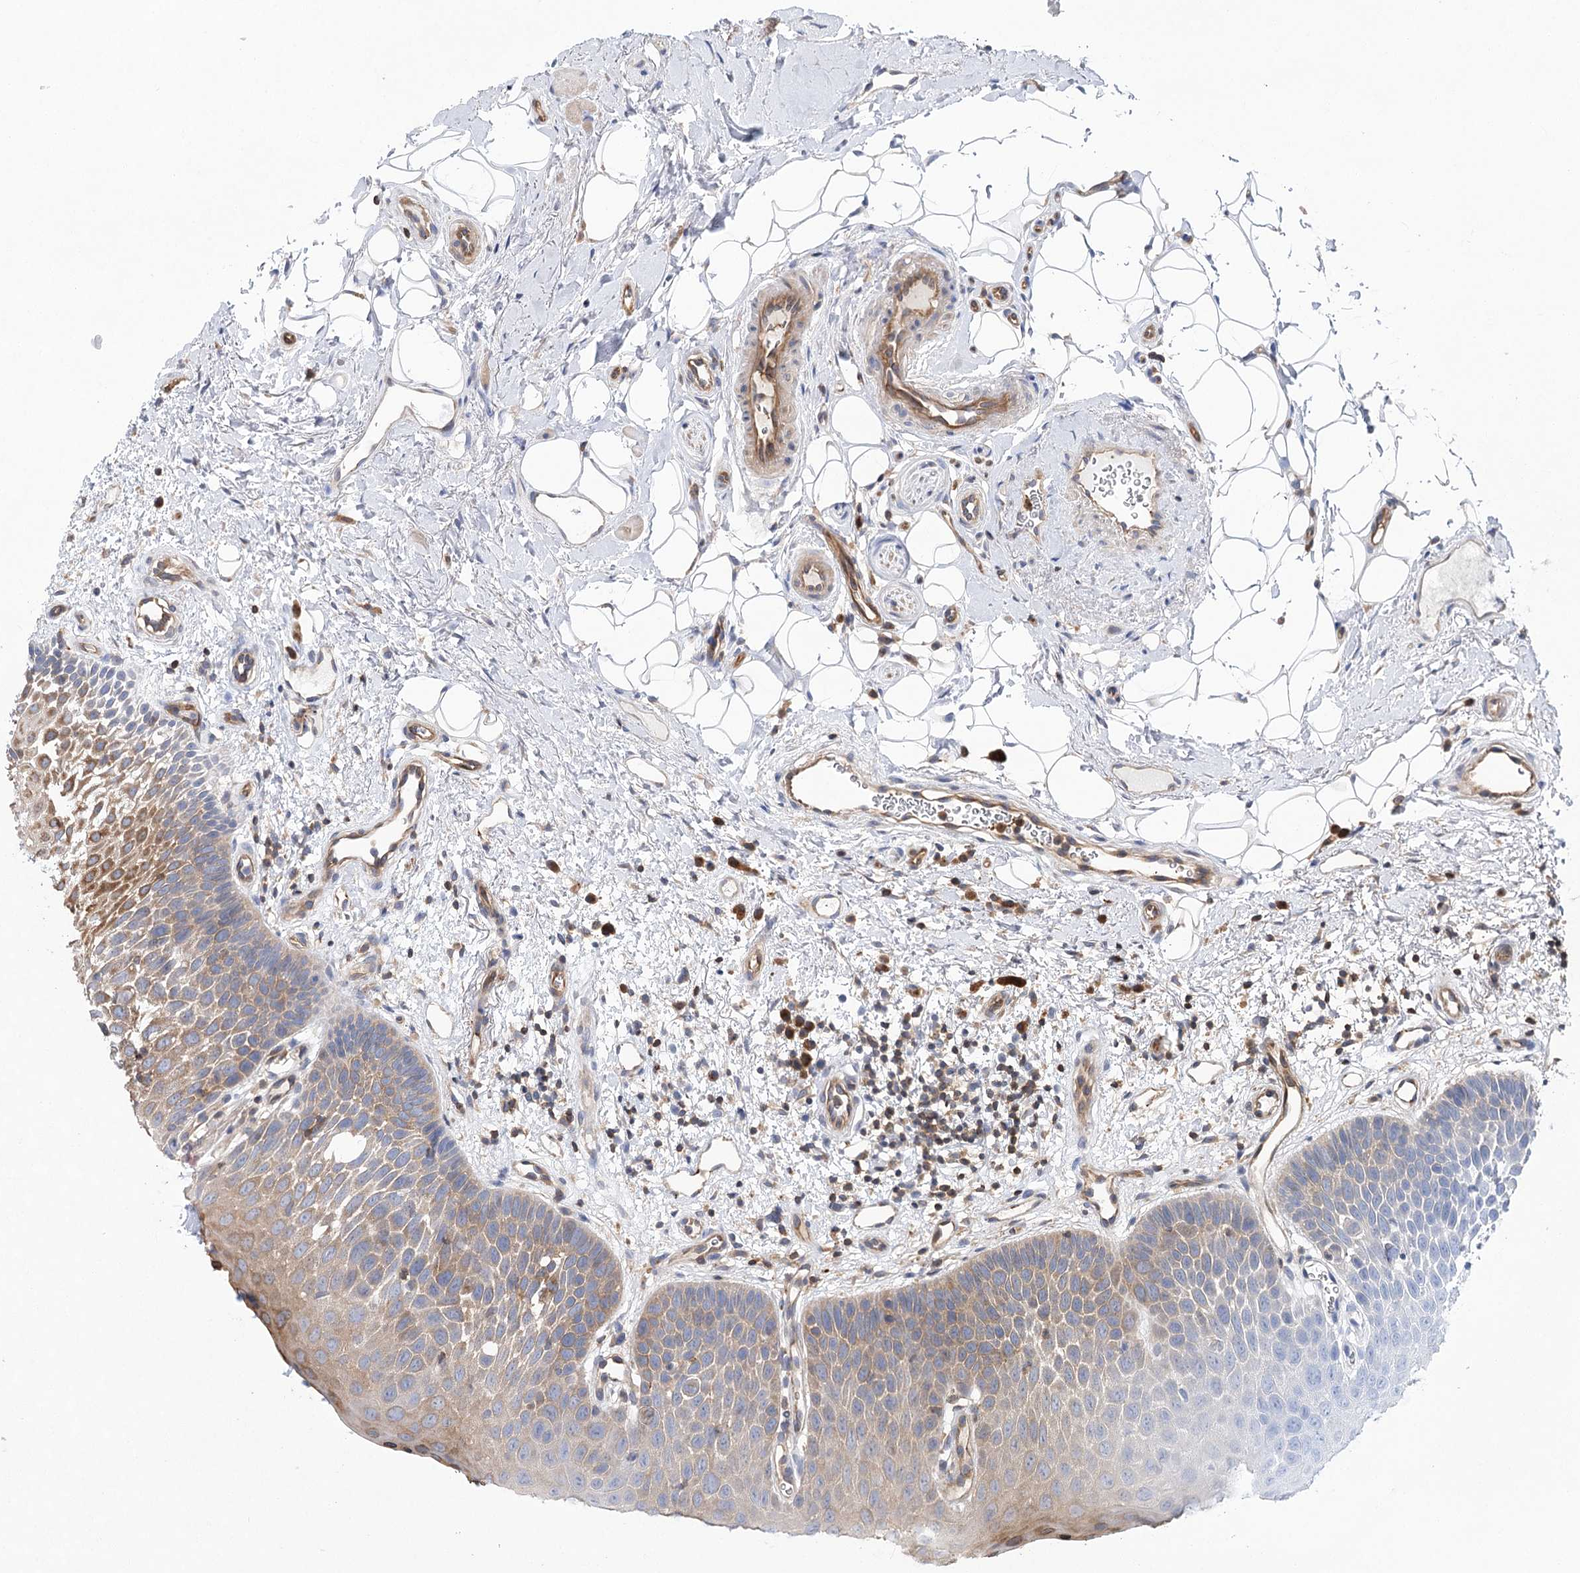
{"staining": {"intensity": "moderate", "quantity": "25%-75%", "location": "cytoplasmic/membranous"}, "tissue": "oral mucosa", "cell_type": "Squamous epithelial cells", "image_type": "normal", "snomed": [{"axis": "morphology", "description": "No evidence of malignacy"}, {"axis": "topography", "description": "Oral tissue"}, {"axis": "topography", "description": "Head-Neck"}], "caption": "The immunohistochemical stain shows moderate cytoplasmic/membranous expression in squamous epithelial cells of unremarkable oral mucosa.", "gene": "VPS37B", "patient": {"sex": "male", "age": 68}}